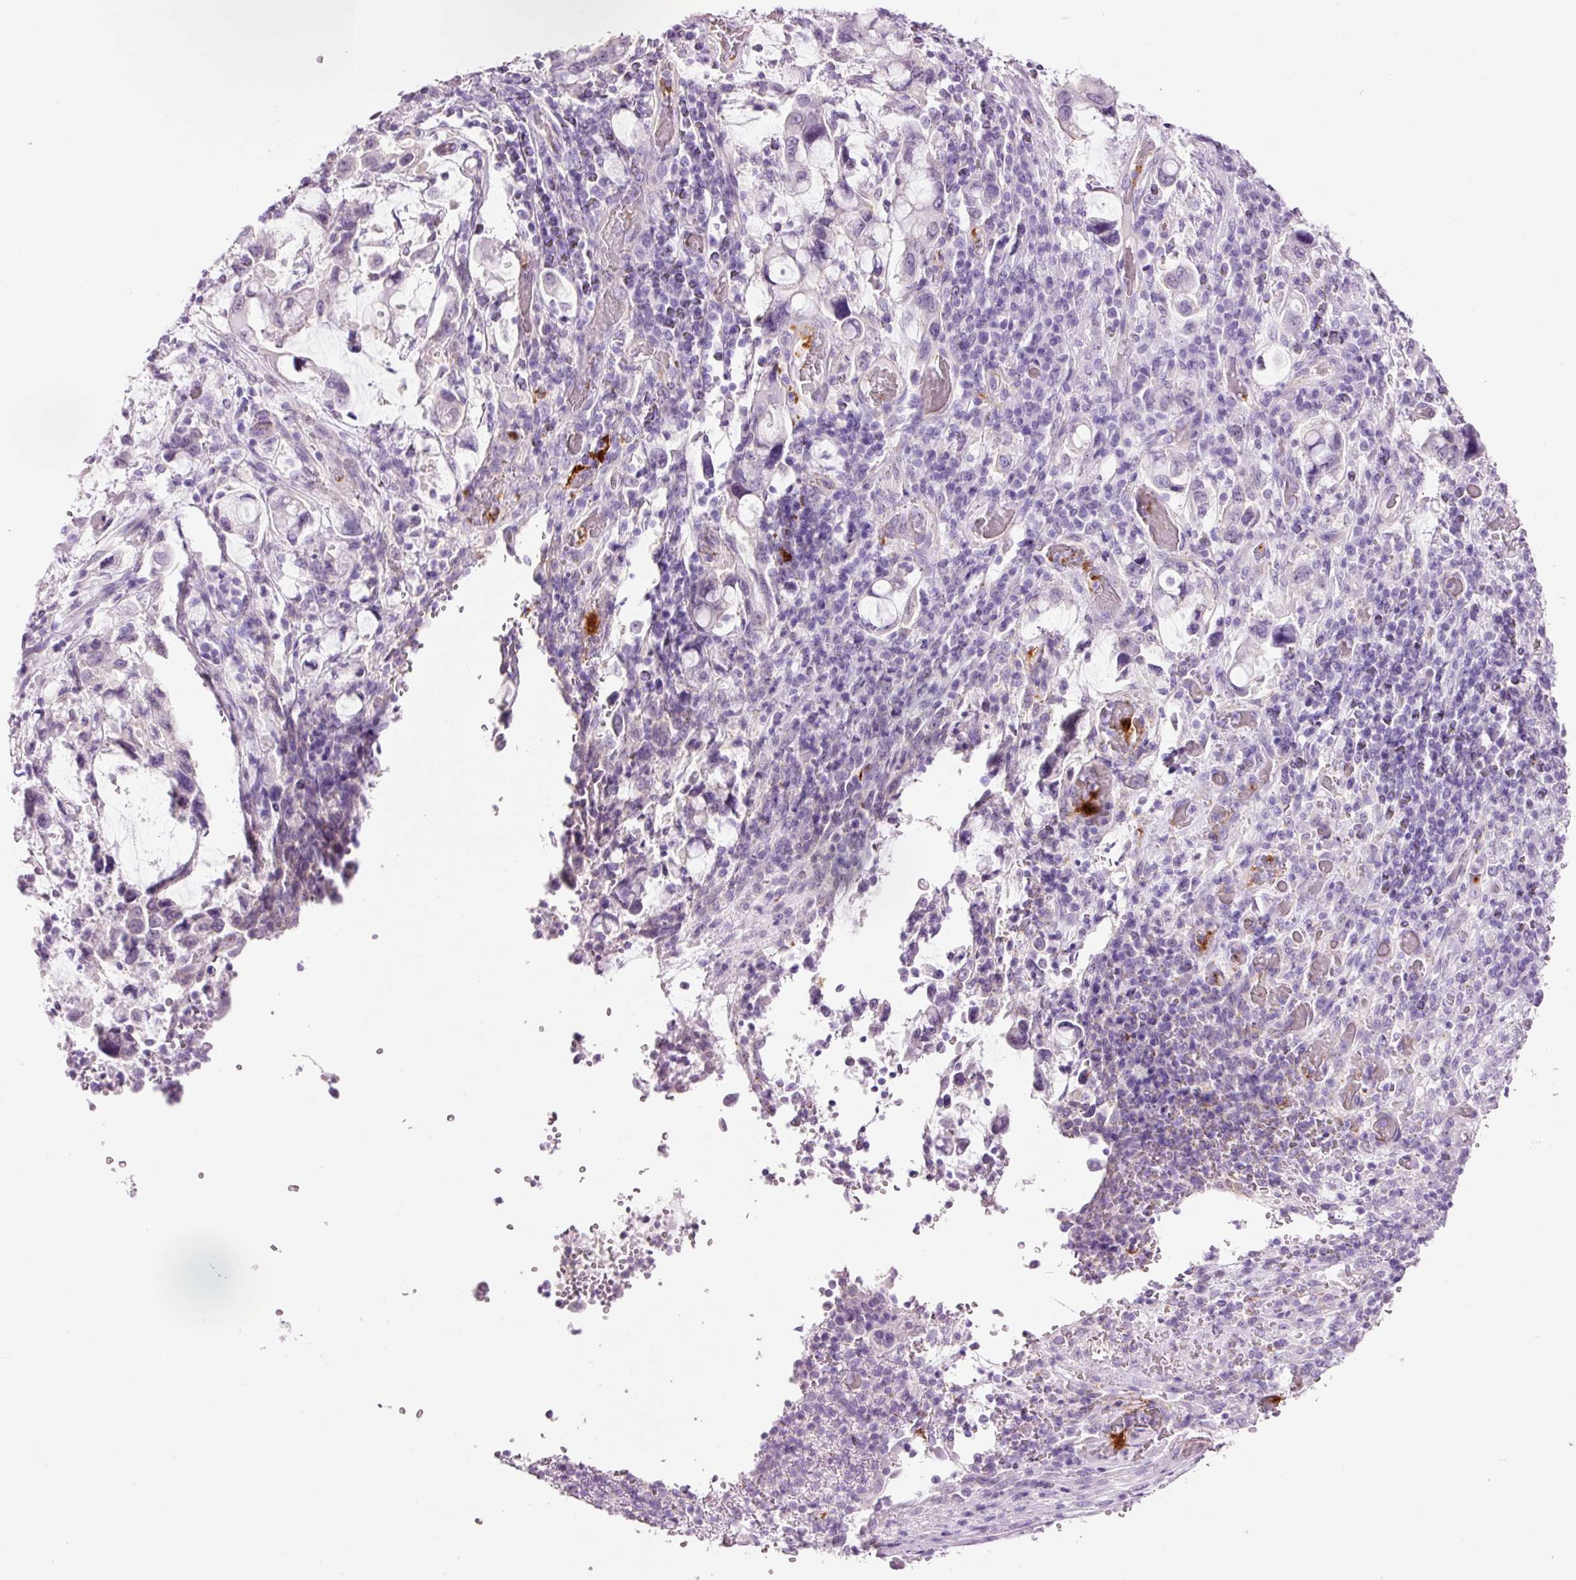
{"staining": {"intensity": "negative", "quantity": "none", "location": "none"}, "tissue": "stomach cancer", "cell_type": "Tumor cells", "image_type": "cancer", "snomed": [{"axis": "morphology", "description": "Adenocarcinoma, NOS"}, {"axis": "topography", "description": "Stomach, upper"}, {"axis": "topography", "description": "Stomach"}], "caption": "The histopathology image reveals no staining of tumor cells in stomach cancer (adenocarcinoma). The staining is performed using DAB (3,3'-diaminobenzidine) brown chromogen with nuclei counter-stained in using hematoxylin.", "gene": "HSPA4L", "patient": {"sex": "male", "age": 62}}